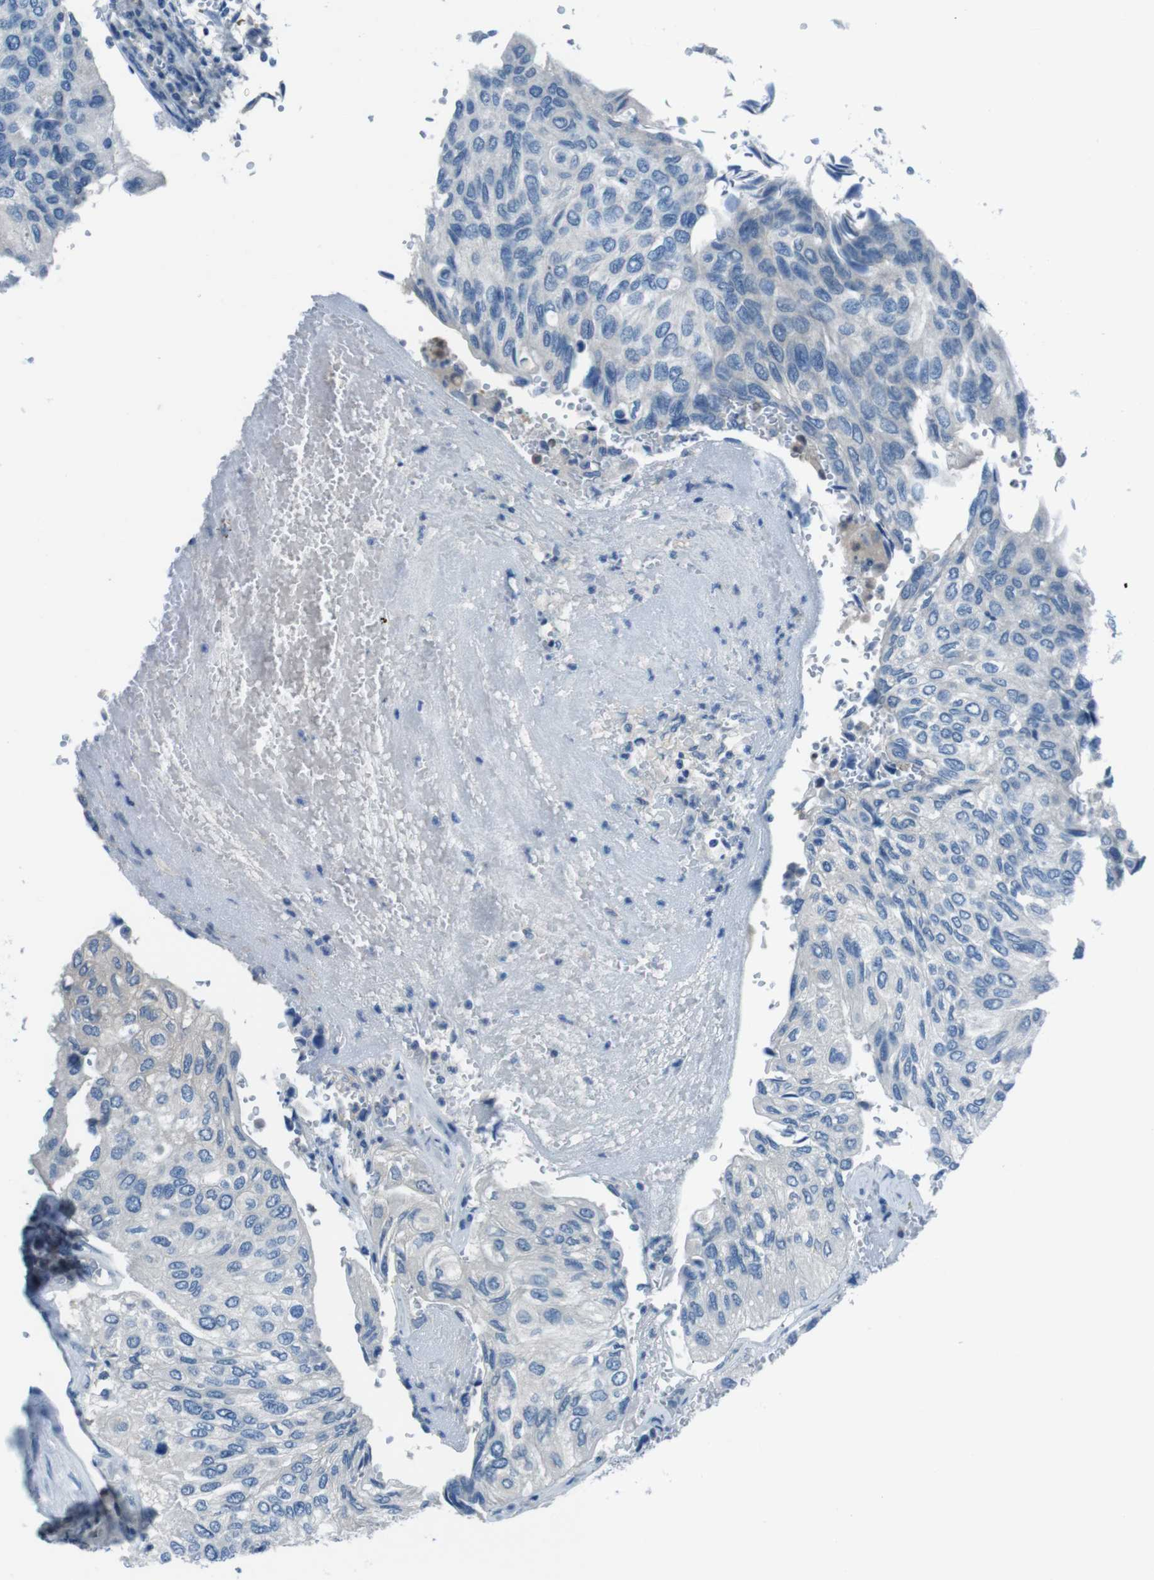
{"staining": {"intensity": "negative", "quantity": "none", "location": "none"}, "tissue": "urothelial cancer", "cell_type": "Tumor cells", "image_type": "cancer", "snomed": [{"axis": "morphology", "description": "Urothelial carcinoma, High grade"}, {"axis": "topography", "description": "Urinary bladder"}], "caption": "Immunohistochemical staining of human urothelial cancer shows no significant expression in tumor cells. (DAB immunohistochemistry (IHC) with hematoxylin counter stain).", "gene": "NANOS2", "patient": {"sex": "male", "age": 66}}